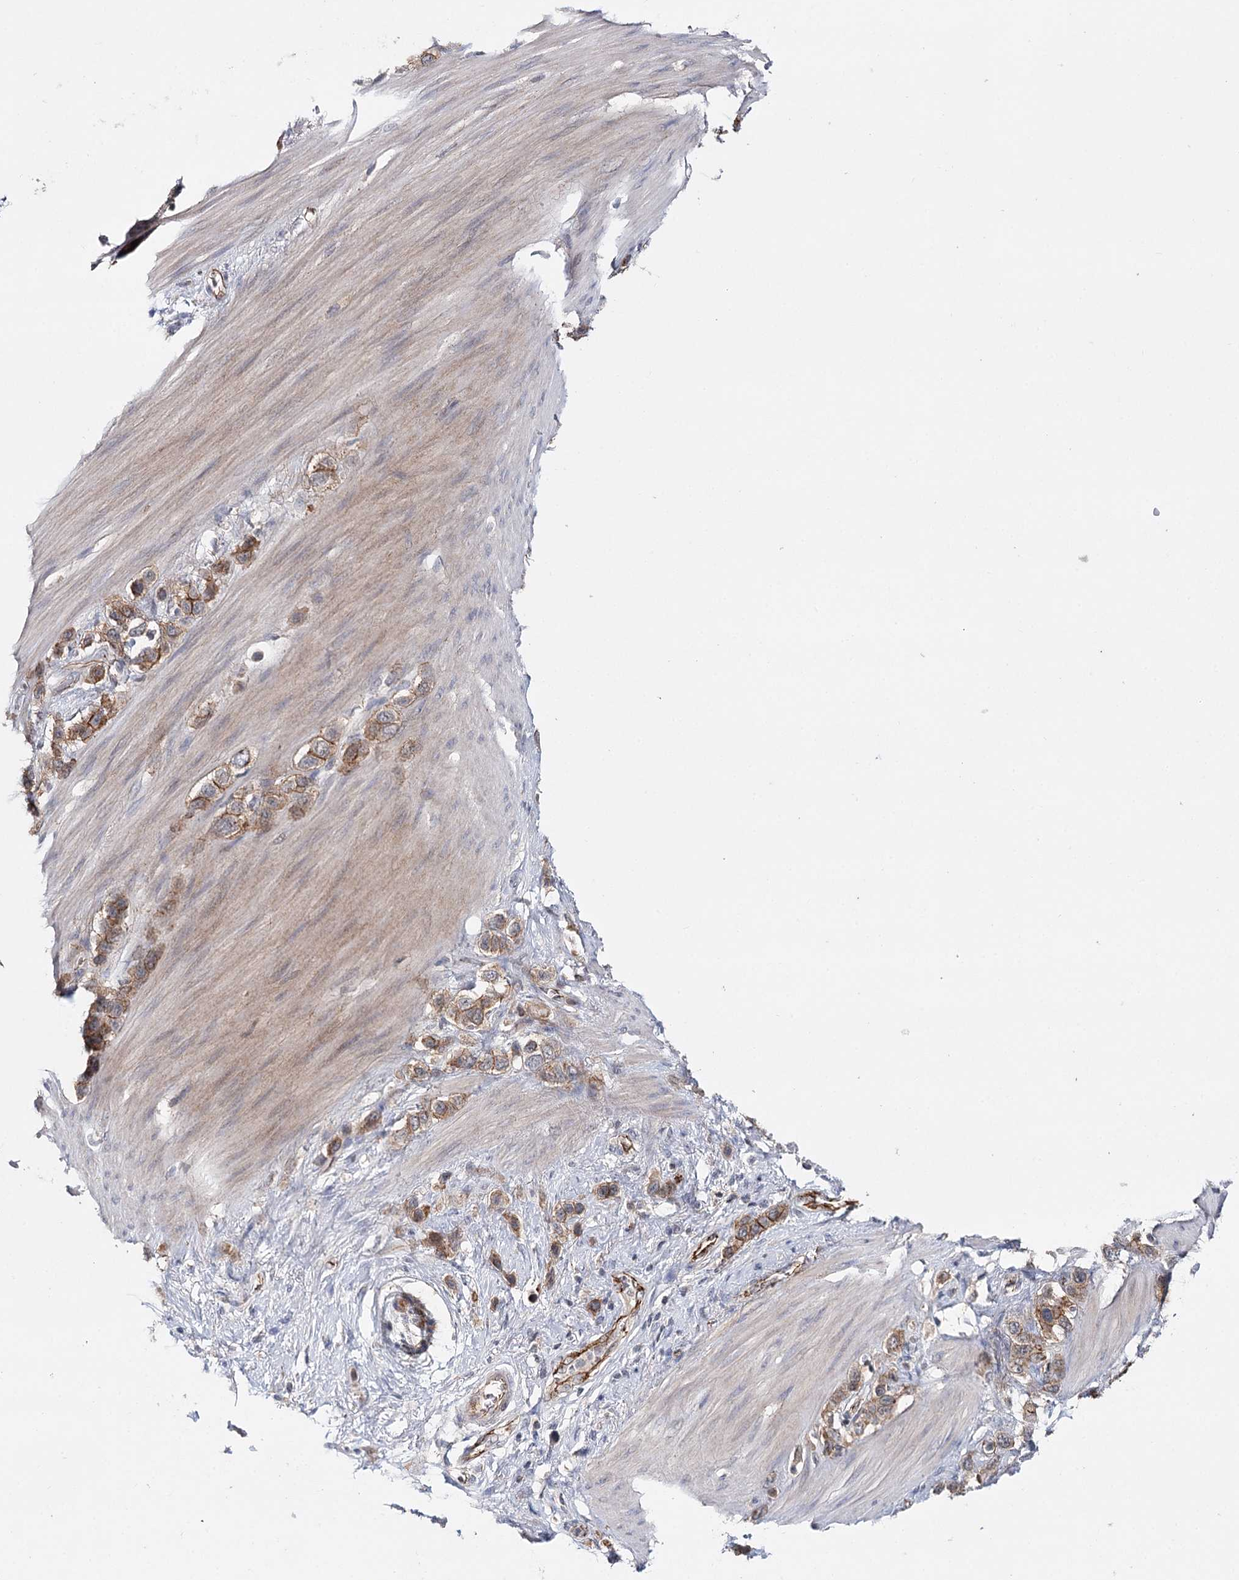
{"staining": {"intensity": "moderate", "quantity": ">75%", "location": "cytoplasmic/membranous"}, "tissue": "stomach cancer", "cell_type": "Tumor cells", "image_type": "cancer", "snomed": [{"axis": "morphology", "description": "Adenocarcinoma, NOS"}, {"axis": "morphology", "description": "Adenocarcinoma, High grade"}, {"axis": "topography", "description": "Stomach, upper"}, {"axis": "topography", "description": "Stomach, lower"}], "caption": "There is medium levels of moderate cytoplasmic/membranous positivity in tumor cells of adenocarcinoma (stomach), as demonstrated by immunohistochemical staining (brown color).", "gene": "PKP4", "patient": {"sex": "female", "age": 65}}